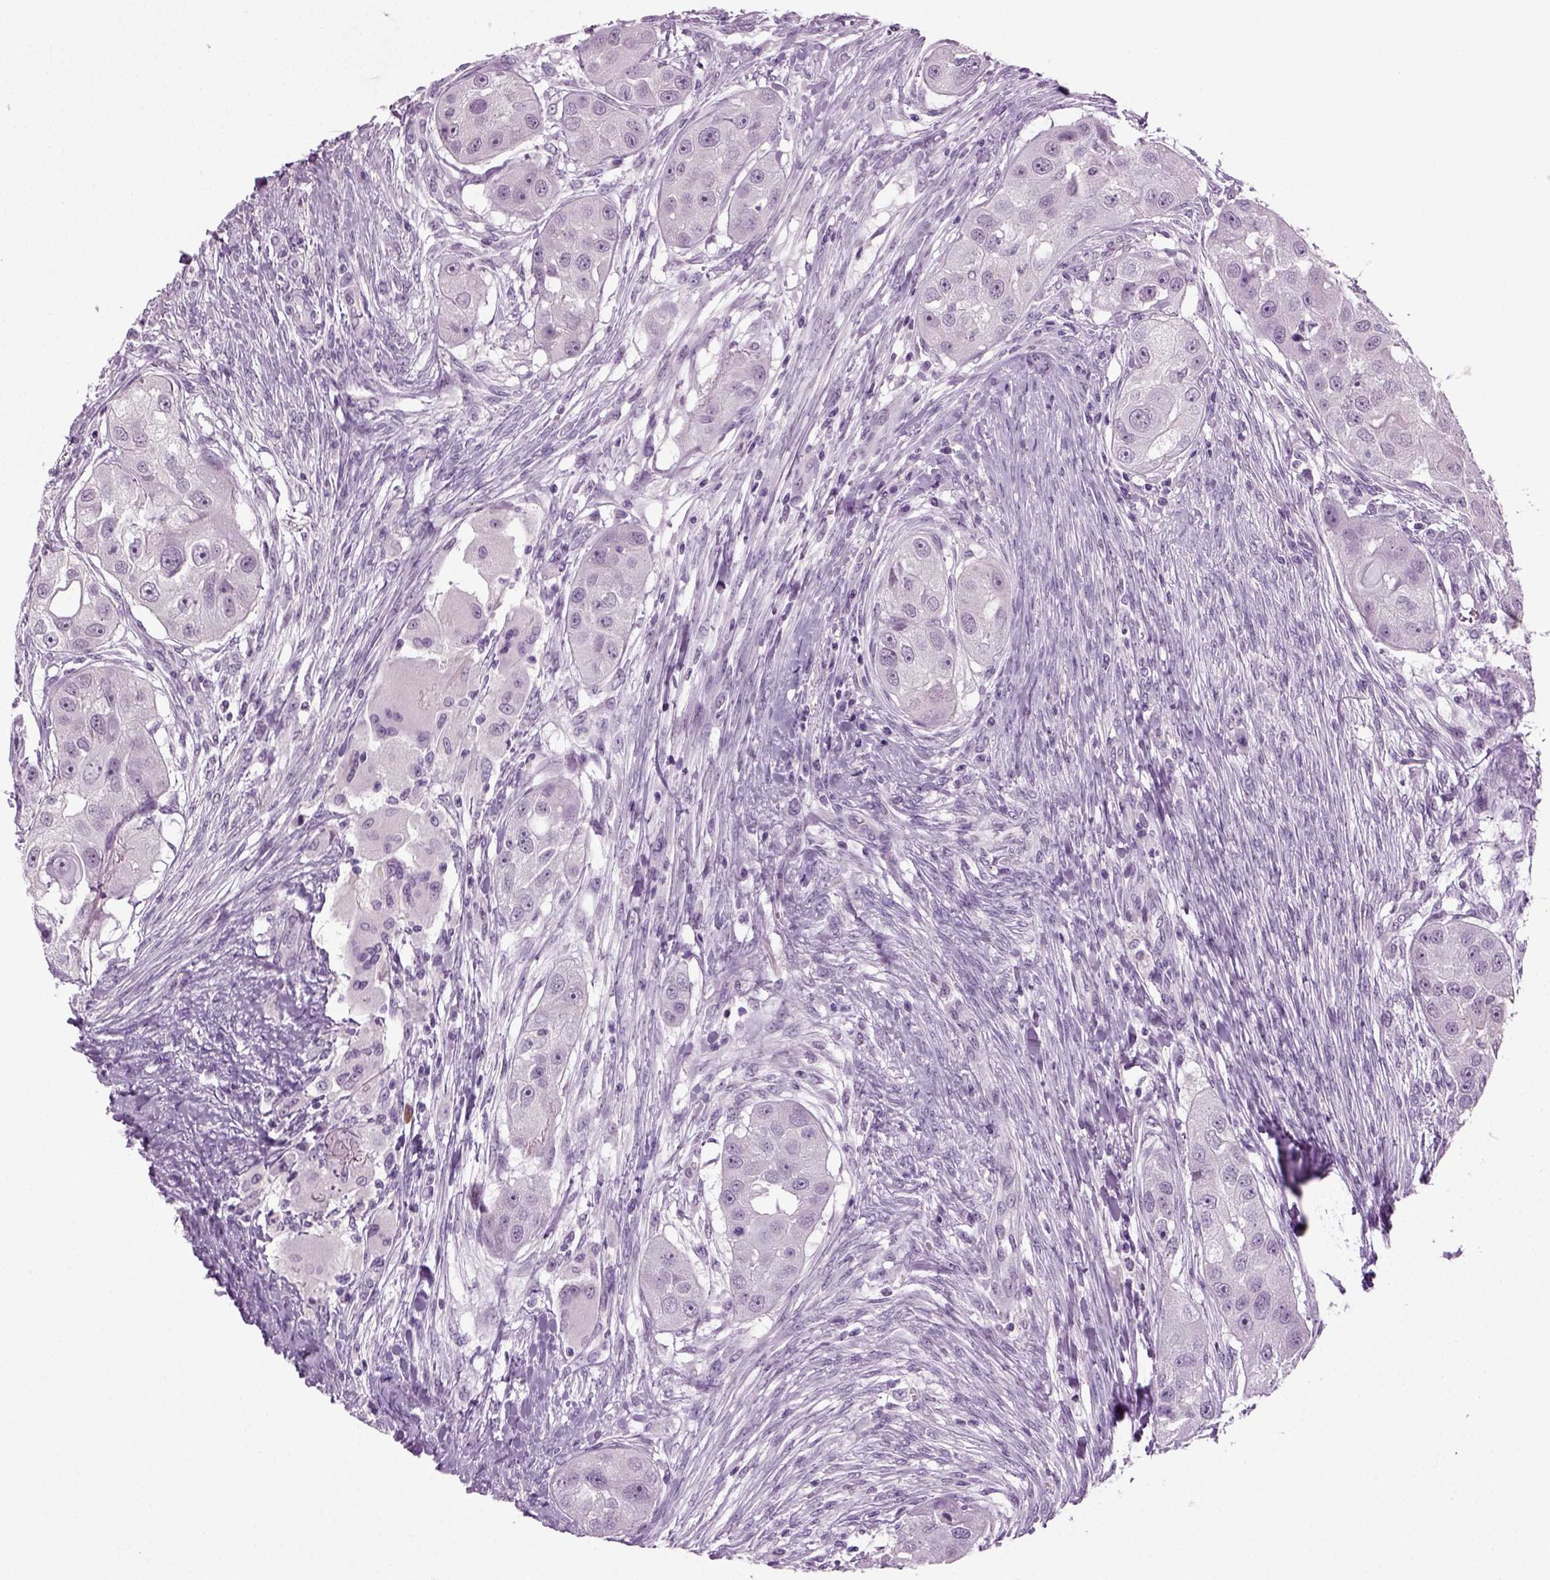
{"staining": {"intensity": "negative", "quantity": "none", "location": "none"}, "tissue": "head and neck cancer", "cell_type": "Tumor cells", "image_type": "cancer", "snomed": [{"axis": "morphology", "description": "Squamous cell carcinoma, NOS"}, {"axis": "topography", "description": "Head-Neck"}], "caption": "Immunohistochemistry (IHC) histopathology image of neoplastic tissue: human head and neck squamous cell carcinoma stained with DAB (3,3'-diaminobenzidine) displays no significant protein positivity in tumor cells.", "gene": "ZC2HC1C", "patient": {"sex": "male", "age": 51}}